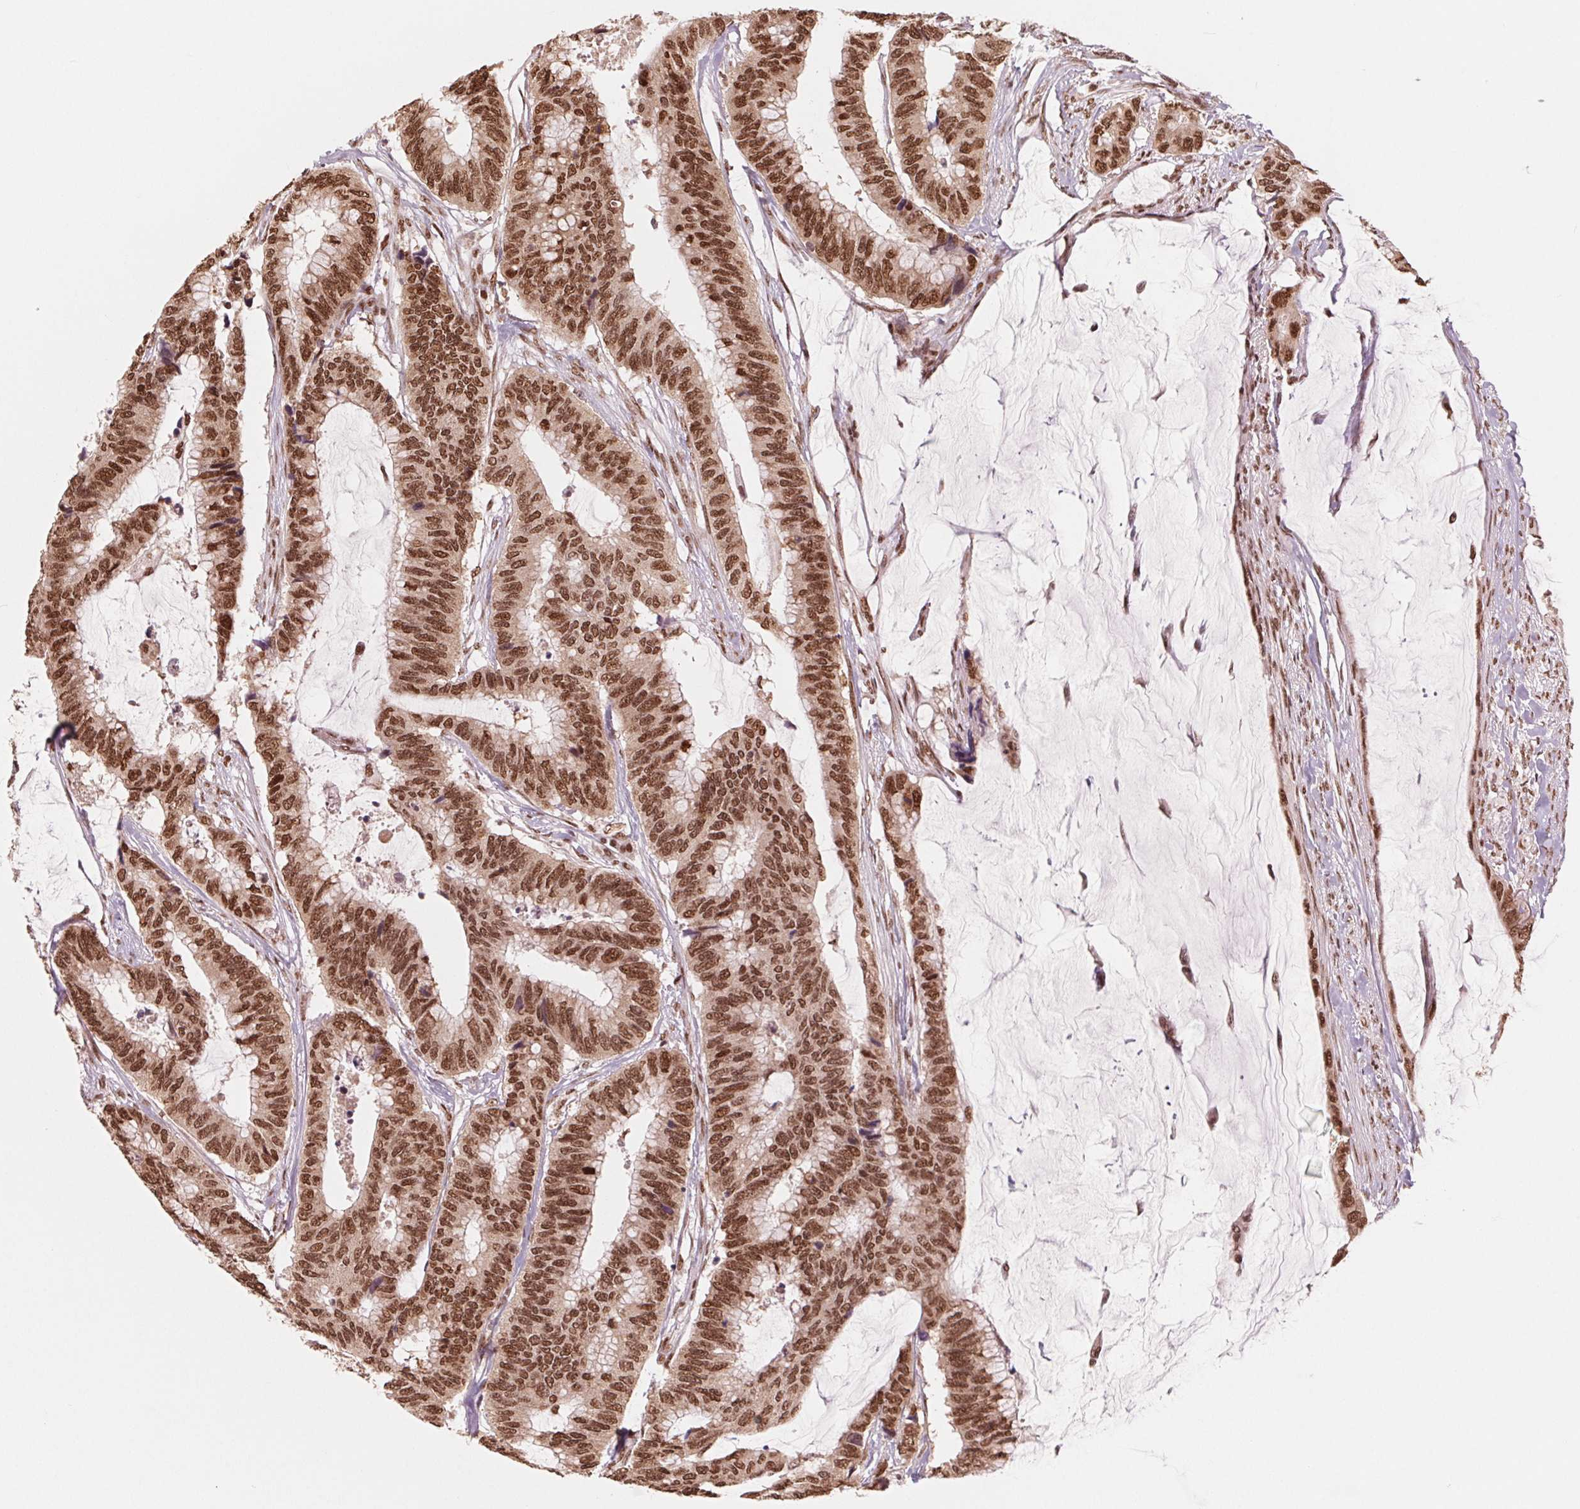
{"staining": {"intensity": "strong", "quantity": ">75%", "location": "nuclear"}, "tissue": "colorectal cancer", "cell_type": "Tumor cells", "image_type": "cancer", "snomed": [{"axis": "morphology", "description": "Adenocarcinoma, NOS"}, {"axis": "topography", "description": "Rectum"}], "caption": "A micrograph showing strong nuclear positivity in approximately >75% of tumor cells in colorectal adenocarcinoma, as visualized by brown immunohistochemical staining.", "gene": "TTLL9", "patient": {"sex": "female", "age": 59}}